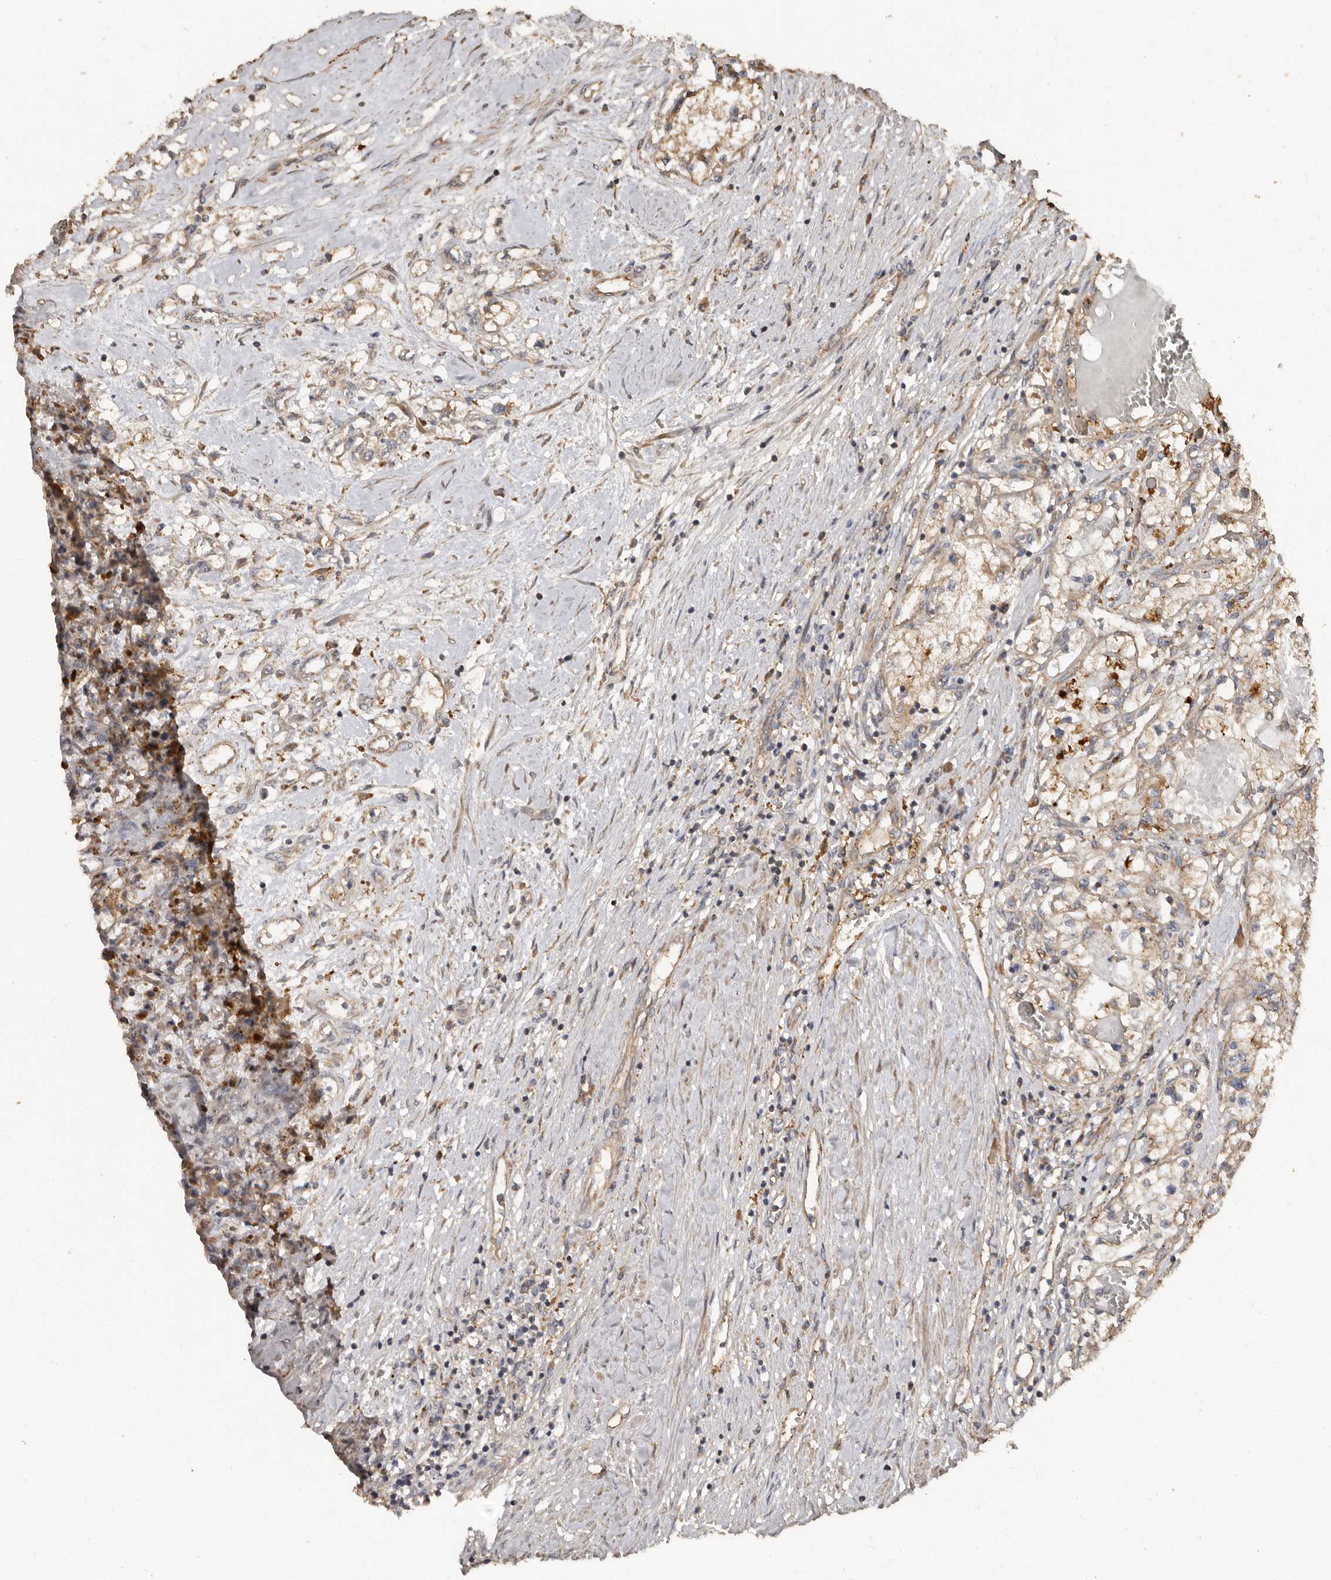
{"staining": {"intensity": "weak", "quantity": "<25%", "location": "cytoplasmic/membranous"}, "tissue": "renal cancer", "cell_type": "Tumor cells", "image_type": "cancer", "snomed": [{"axis": "morphology", "description": "Normal tissue, NOS"}, {"axis": "morphology", "description": "Adenocarcinoma, NOS"}, {"axis": "topography", "description": "Kidney"}], "caption": "IHC histopathology image of neoplastic tissue: renal cancer stained with DAB reveals no significant protein positivity in tumor cells. Brightfield microscopy of immunohistochemistry (IHC) stained with DAB (brown) and hematoxylin (blue), captured at high magnification.", "gene": "FLCN", "patient": {"sex": "male", "age": 68}}